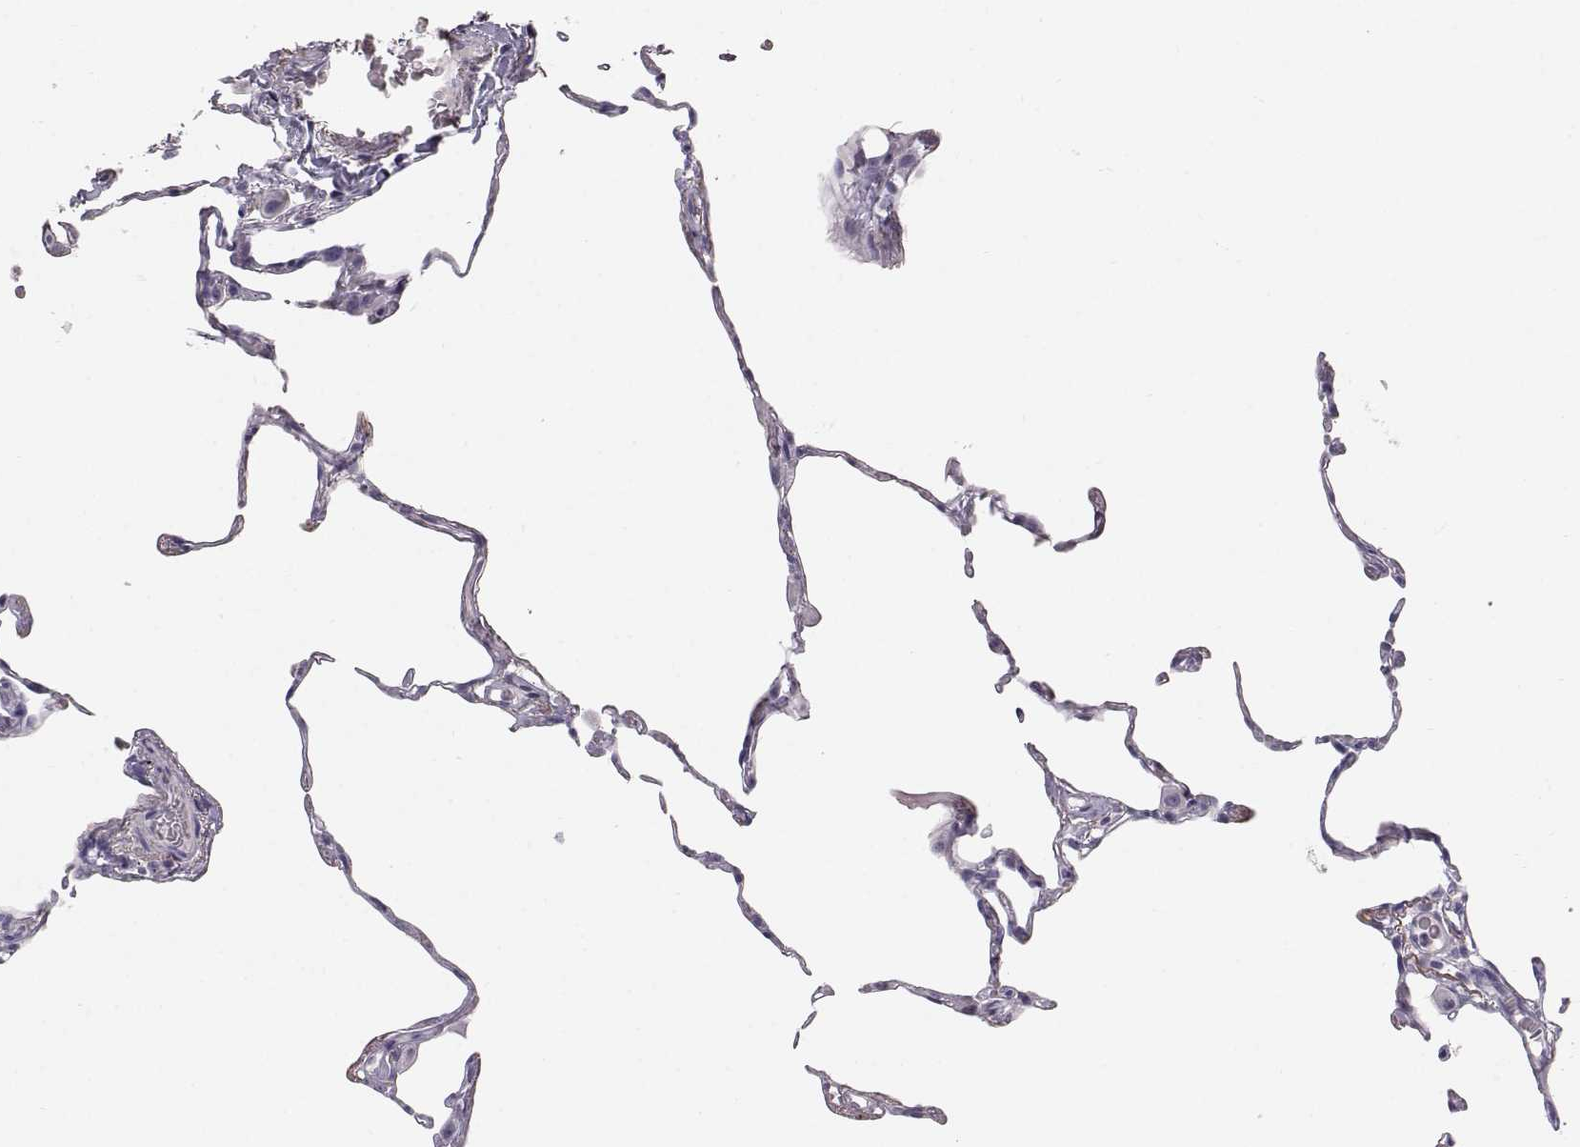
{"staining": {"intensity": "negative", "quantity": "none", "location": "none"}, "tissue": "lung", "cell_type": "Alveolar cells", "image_type": "normal", "snomed": [{"axis": "morphology", "description": "Normal tissue, NOS"}, {"axis": "topography", "description": "Lung"}], "caption": "IHC photomicrograph of unremarkable lung: human lung stained with DAB shows no significant protein expression in alveolar cells.", "gene": "KRTAP16", "patient": {"sex": "female", "age": 57}}